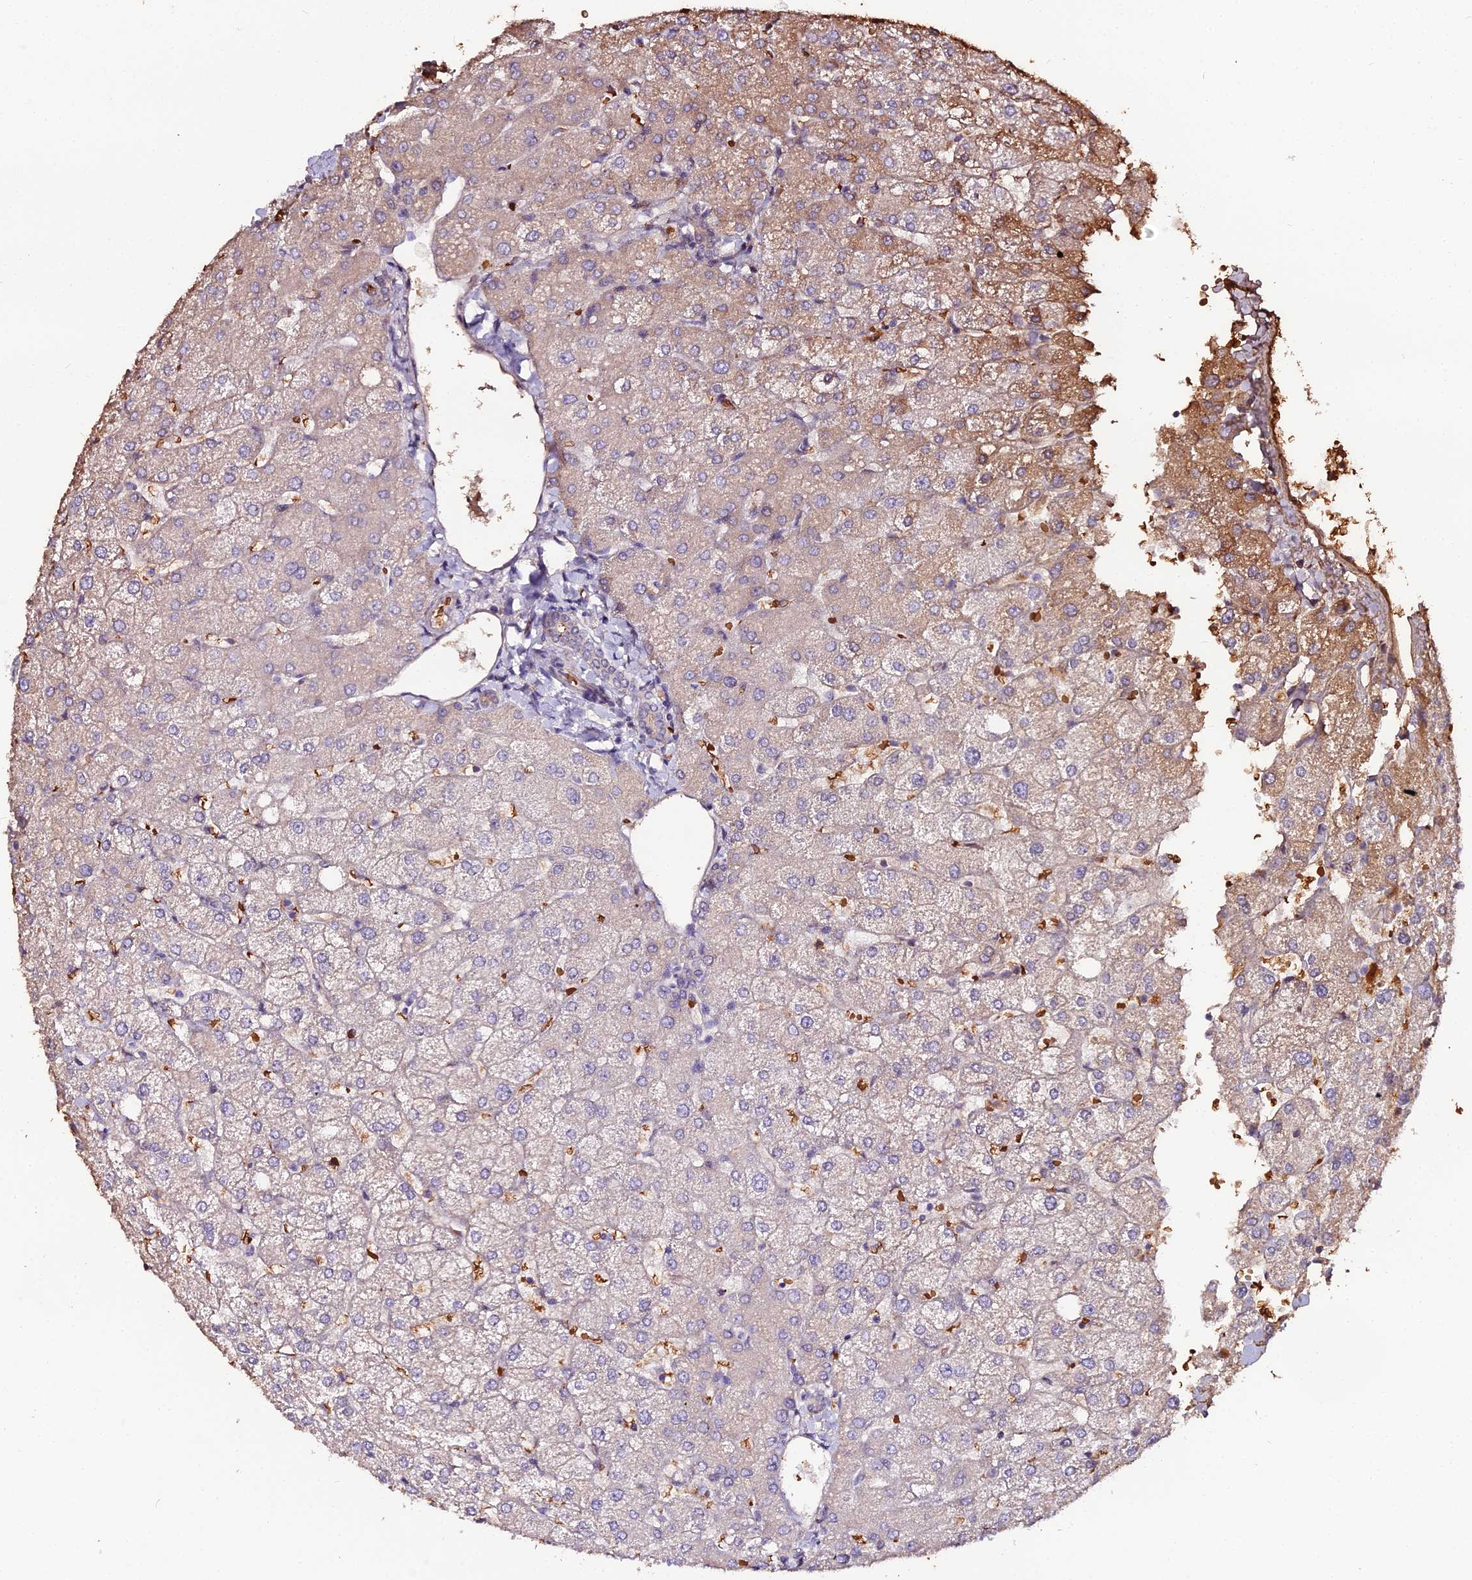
{"staining": {"intensity": "weak", "quantity": "<25%", "location": "cytoplasmic/membranous"}, "tissue": "liver", "cell_type": "Cholangiocytes", "image_type": "normal", "snomed": [{"axis": "morphology", "description": "Normal tissue, NOS"}, {"axis": "topography", "description": "Liver"}], "caption": "Immunohistochemistry histopathology image of unremarkable liver stained for a protein (brown), which exhibits no expression in cholangiocytes. Brightfield microscopy of IHC stained with DAB (brown) and hematoxylin (blue), captured at high magnification.", "gene": "ZDBF2", "patient": {"sex": "female", "age": 54}}